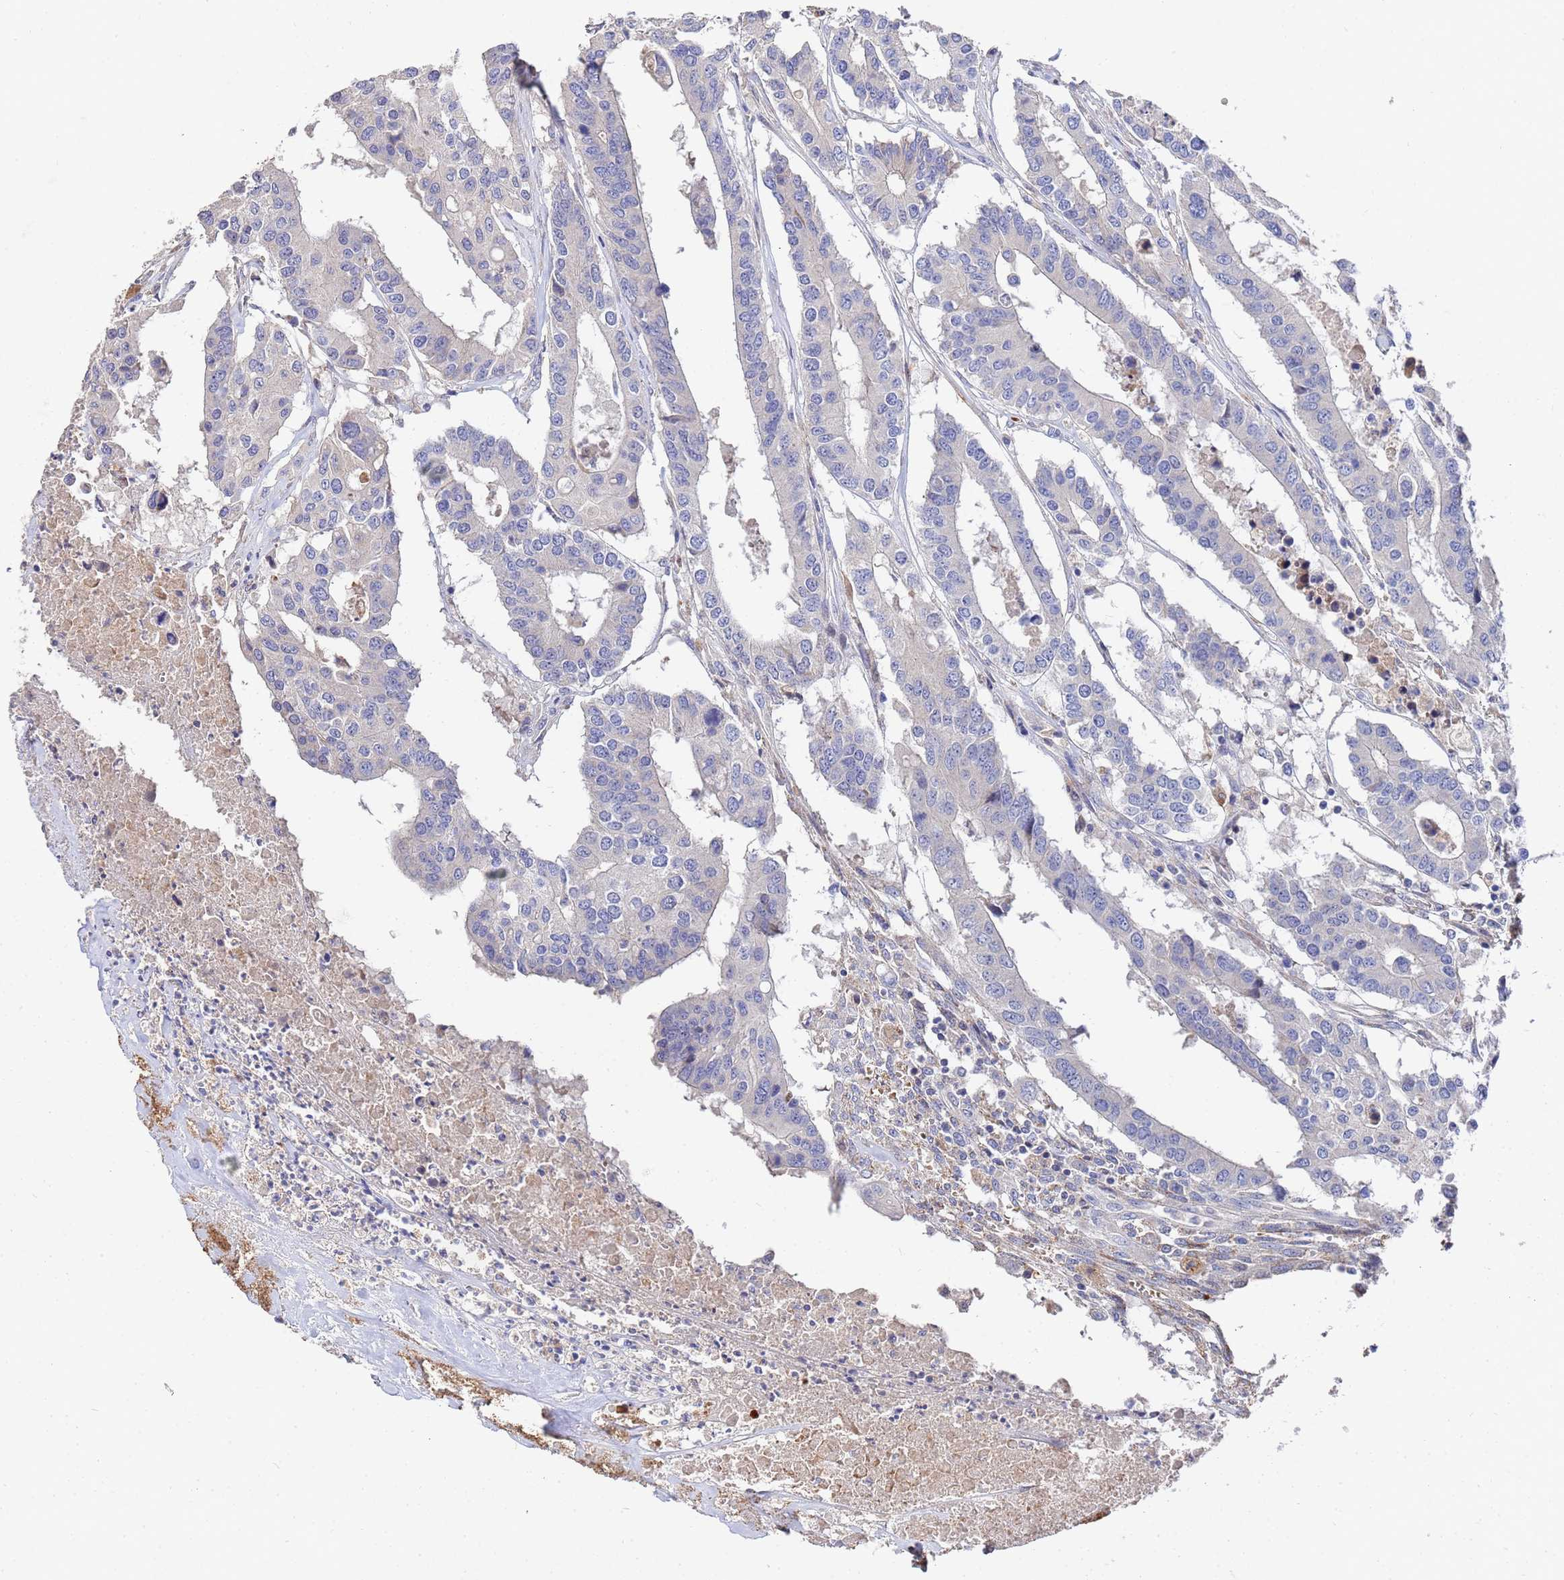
{"staining": {"intensity": "negative", "quantity": "none", "location": "none"}, "tissue": "colorectal cancer", "cell_type": "Tumor cells", "image_type": "cancer", "snomed": [{"axis": "morphology", "description": "Adenocarcinoma, NOS"}, {"axis": "topography", "description": "Colon"}], "caption": "This photomicrograph is of colorectal cancer (adenocarcinoma) stained with IHC to label a protein in brown with the nuclei are counter-stained blue. There is no positivity in tumor cells.", "gene": "TCP10L", "patient": {"sex": "male", "age": 77}}